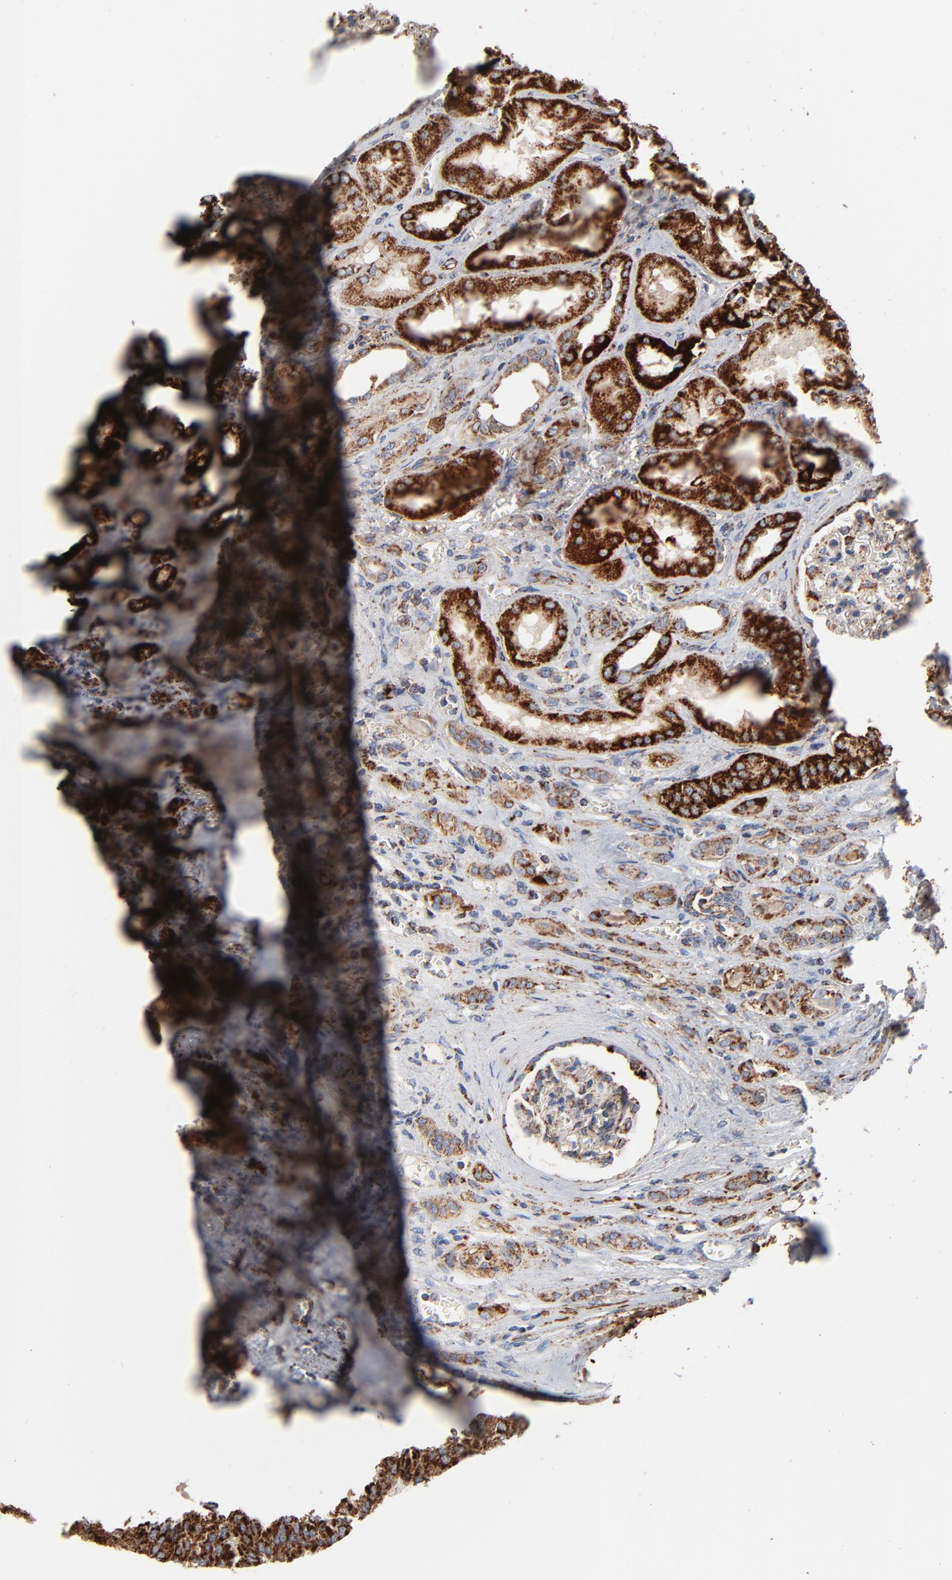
{"staining": {"intensity": "strong", "quantity": ">75%", "location": "cytoplasmic/membranous"}, "tissue": "renal cancer", "cell_type": "Tumor cells", "image_type": "cancer", "snomed": [{"axis": "morphology", "description": "Adenocarcinoma, NOS"}, {"axis": "topography", "description": "Kidney"}], "caption": "Immunohistochemistry (IHC) image of renal cancer (adenocarcinoma) stained for a protein (brown), which displays high levels of strong cytoplasmic/membranous positivity in about >75% of tumor cells.", "gene": "UQCRC1", "patient": {"sex": "male", "age": 46}}